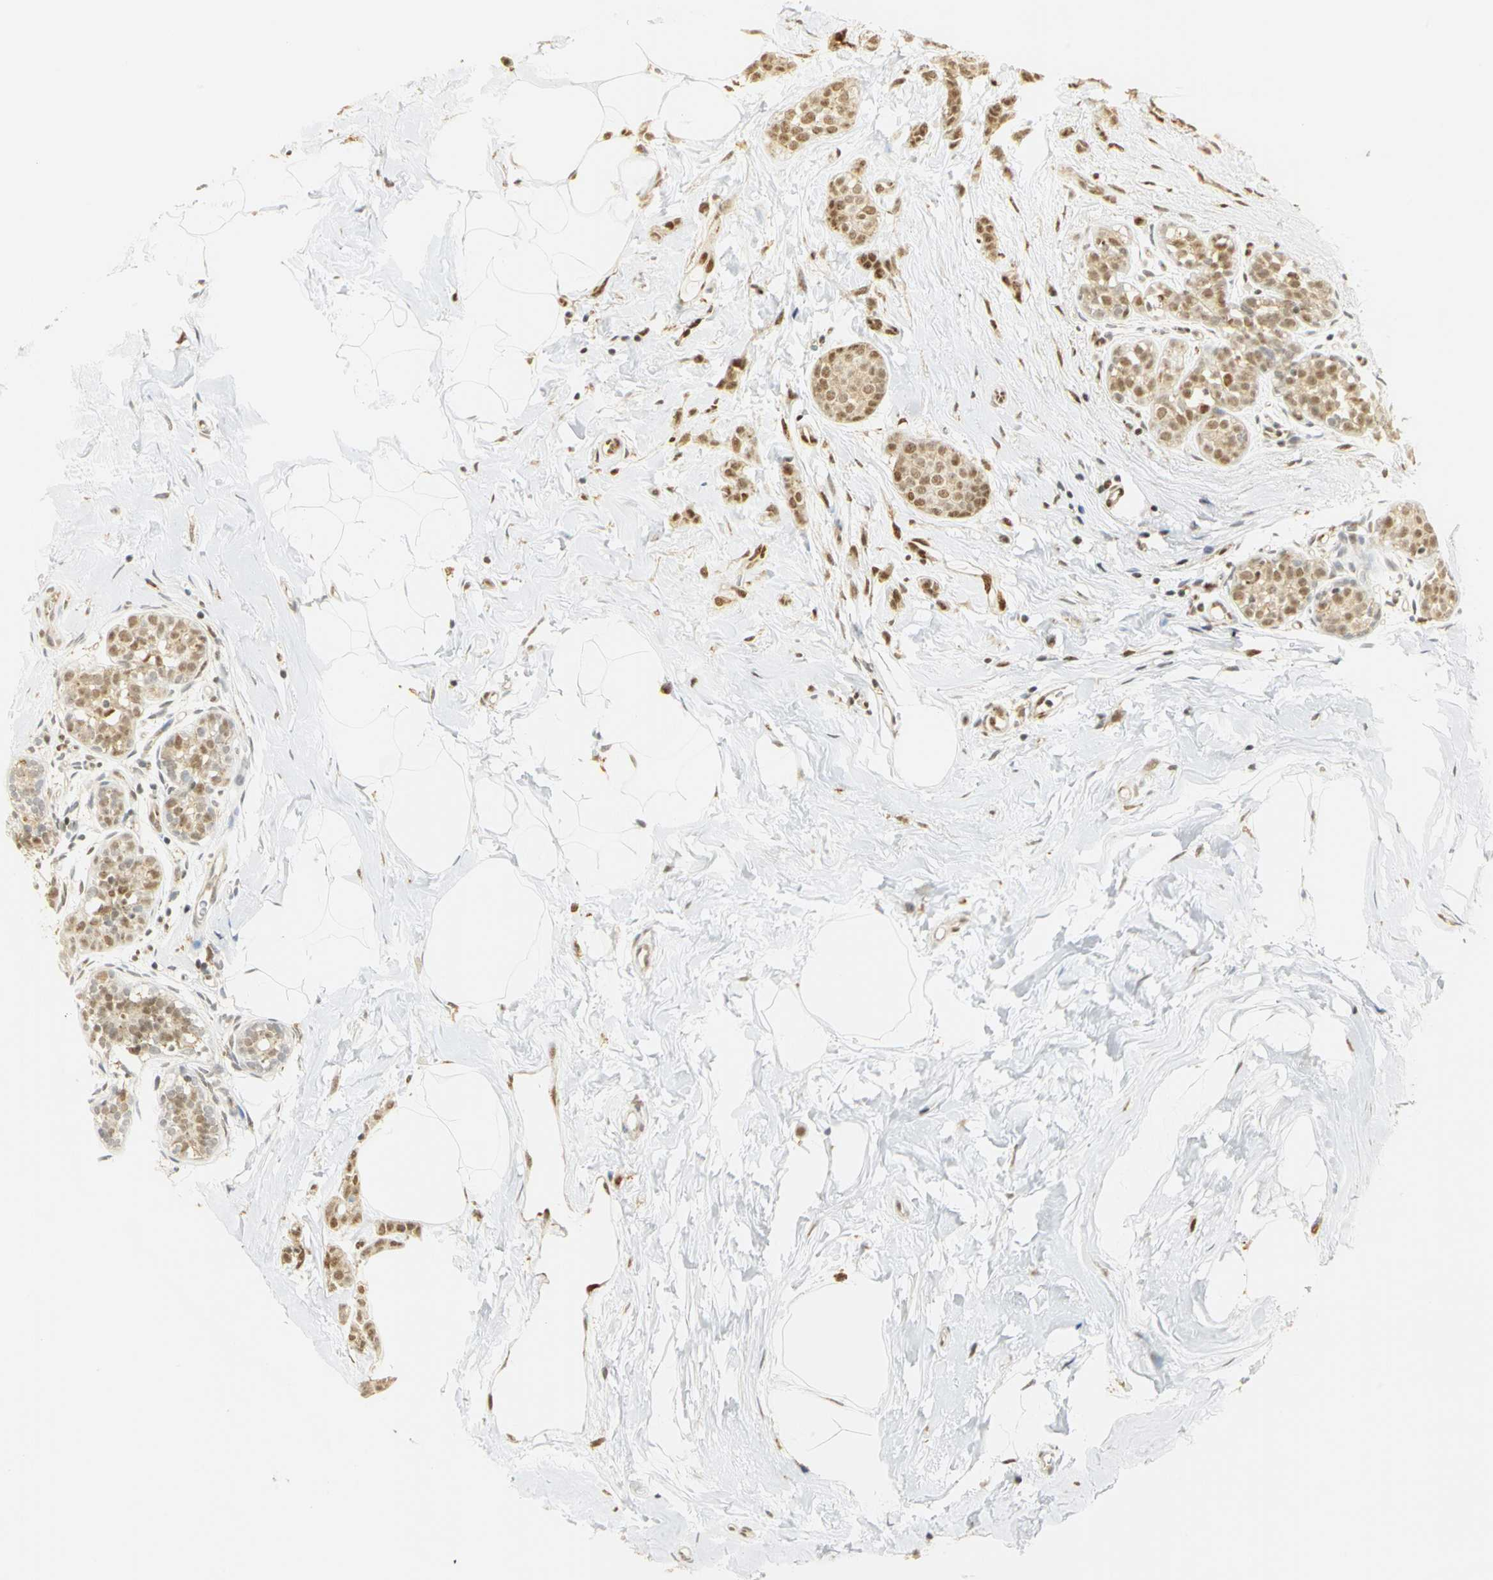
{"staining": {"intensity": "moderate", "quantity": ">75%", "location": "cytoplasmic/membranous,nuclear"}, "tissue": "breast cancer", "cell_type": "Tumor cells", "image_type": "cancer", "snomed": [{"axis": "morphology", "description": "Lobular carcinoma, in situ"}, {"axis": "morphology", "description": "Lobular carcinoma"}, {"axis": "topography", "description": "Breast"}], "caption": "High-power microscopy captured an immunohistochemistry image of breast cancer, revealing moderate cytoplasmic/membranous and nuclear positivity in approximately >75% of tumor cells.", "gene": "DDX5", "patient": {"sex": "female", "age": 41}}